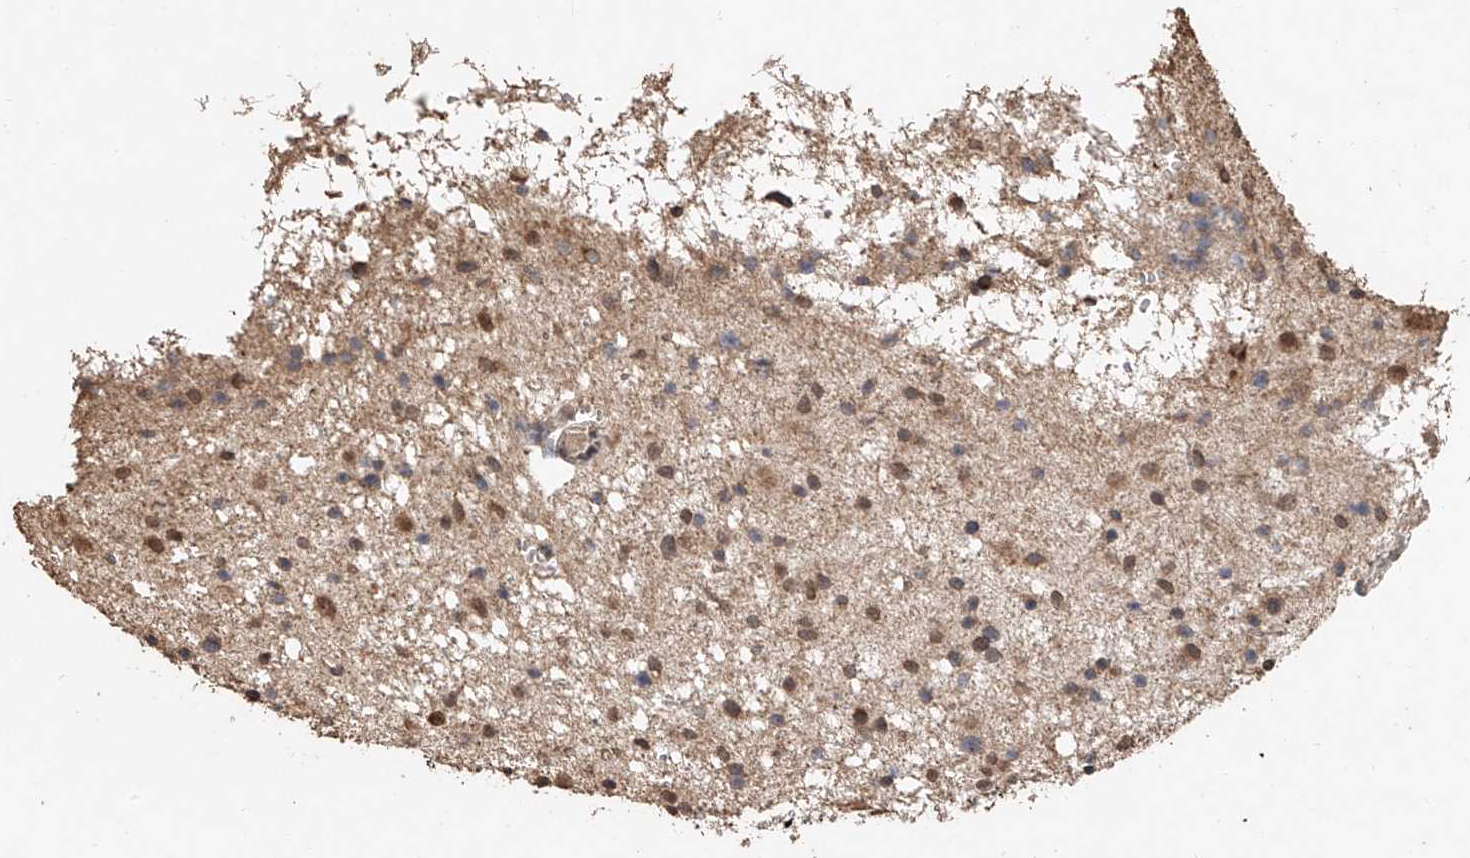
{"staining": {"intensity": "weak", "quantity": "25%-75%", "location": "cytoplasmic/membranous"}, "tissue": "glioma", "cell_type": "Tumor cells", "image_type": "cancer", "snomed": [{"axis": "morphology", "description": "Glioma, malignant, Low grade"}, {"axis": "topography", "description": "Brain"}], "caption": "Human low-grade glioma (malignant) stained for a protein (brown) reveals weak cytoplasmic/membranous positive staining in approximately 25%-75% of tumor cells.", "gene": "ELOVL1", "patient": {"sex": "female", "age": 37}}